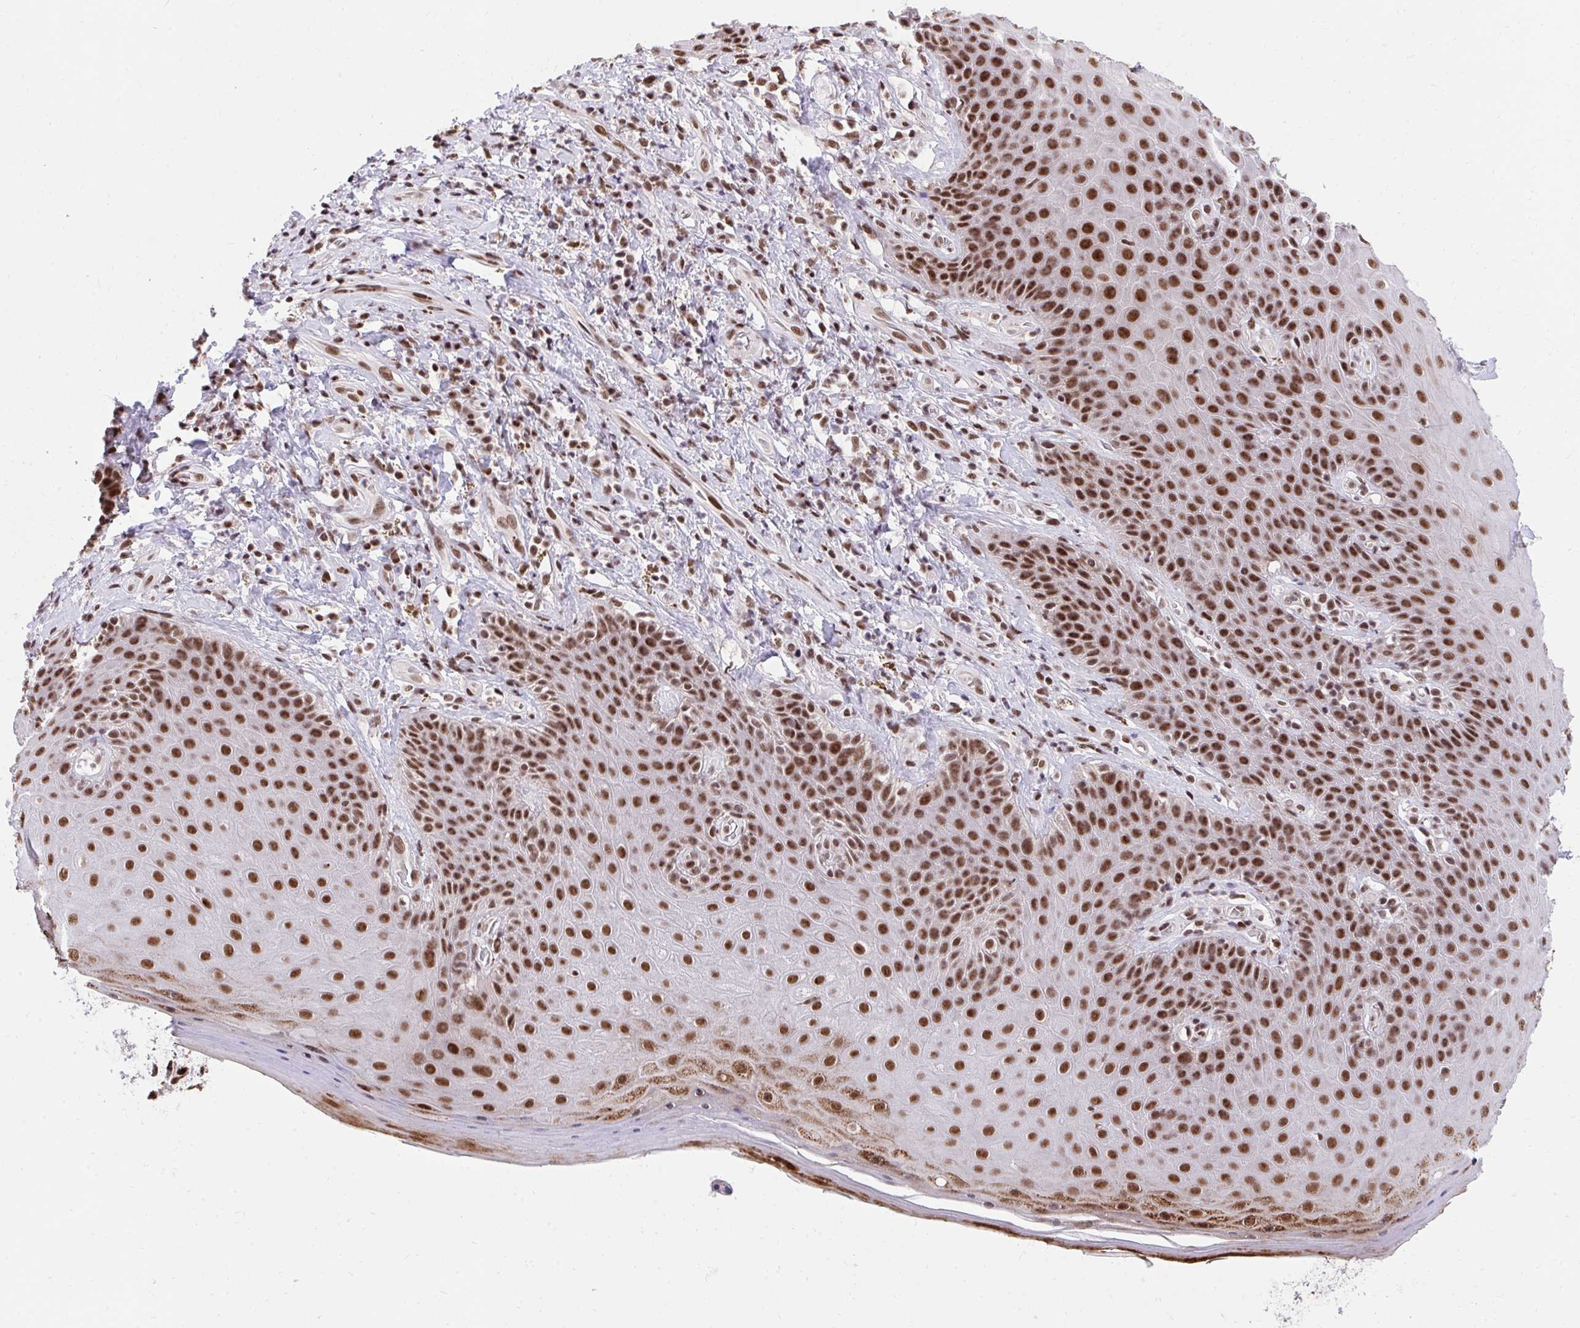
{"staining": {"intensity": "strong", "quantity": ">75%", "location": "nuclear"}, "tissue": "skin", "cell_type": "Epidermal cells", "image_type": "normal", "snomed": [{"axis": "morphology", "description": "Normal tissue, NOS"}, {"axis": "topography", "description": "Anal"}, {"axis": "topography", "description": "Peripheral nerve tissue"}], "caption": "Immunohistochemistry (IHC) micrograph of normal skin: skin stained using IHC shows high levels of strong protein expression localized specifically in the nuclear of epidermal cells, appearing as a nuclear brown color.", "gene": "SYNE4", "patient": {"sex": "male", "age": 53}}